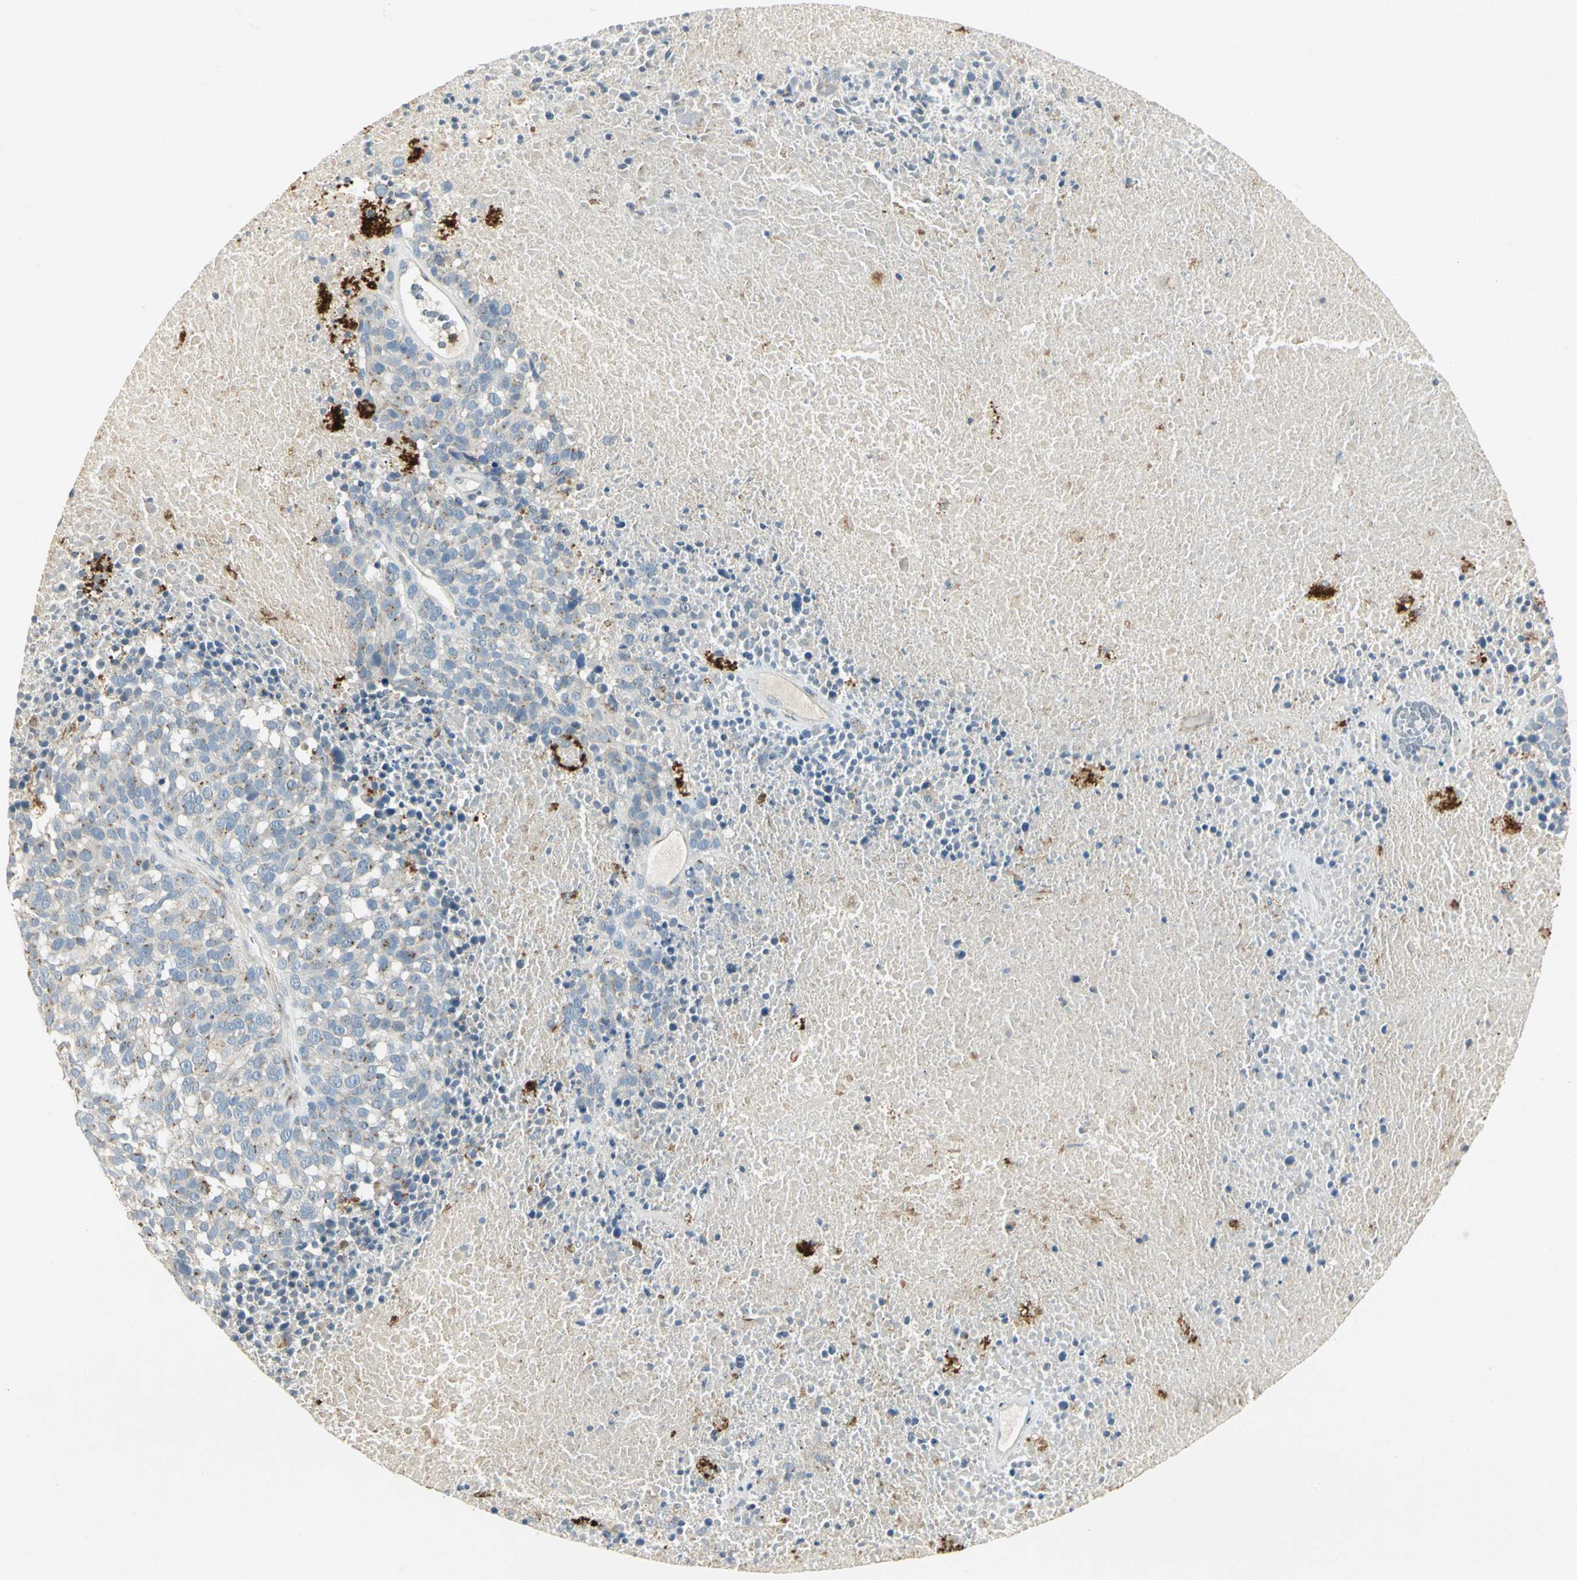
{"staining": {"intensity": "strong", "quantity": "25%-75%", "location": "cytoplasmic/membranous"}, "tissue": "melanoma", "cell_type": "Tumor cells", "image_type": "cancer", "snomed": [{"axis": "morphology", "description": "Malignant melanoma, Metastatic site"}, {"axis": "topography", "description": "Cerebral cortex"}], "caption": "Immunohistochemistry (IHC) histopathology image of malignant melanoma (metastatic site) stained for a protein (brown), which reveals high levels of strong cytoplasmic/membranous positivity in approximately 25%-75% of tumor cells.", "gene": "TM9SF2", "patient": {"sex": "female", "age": 52}}